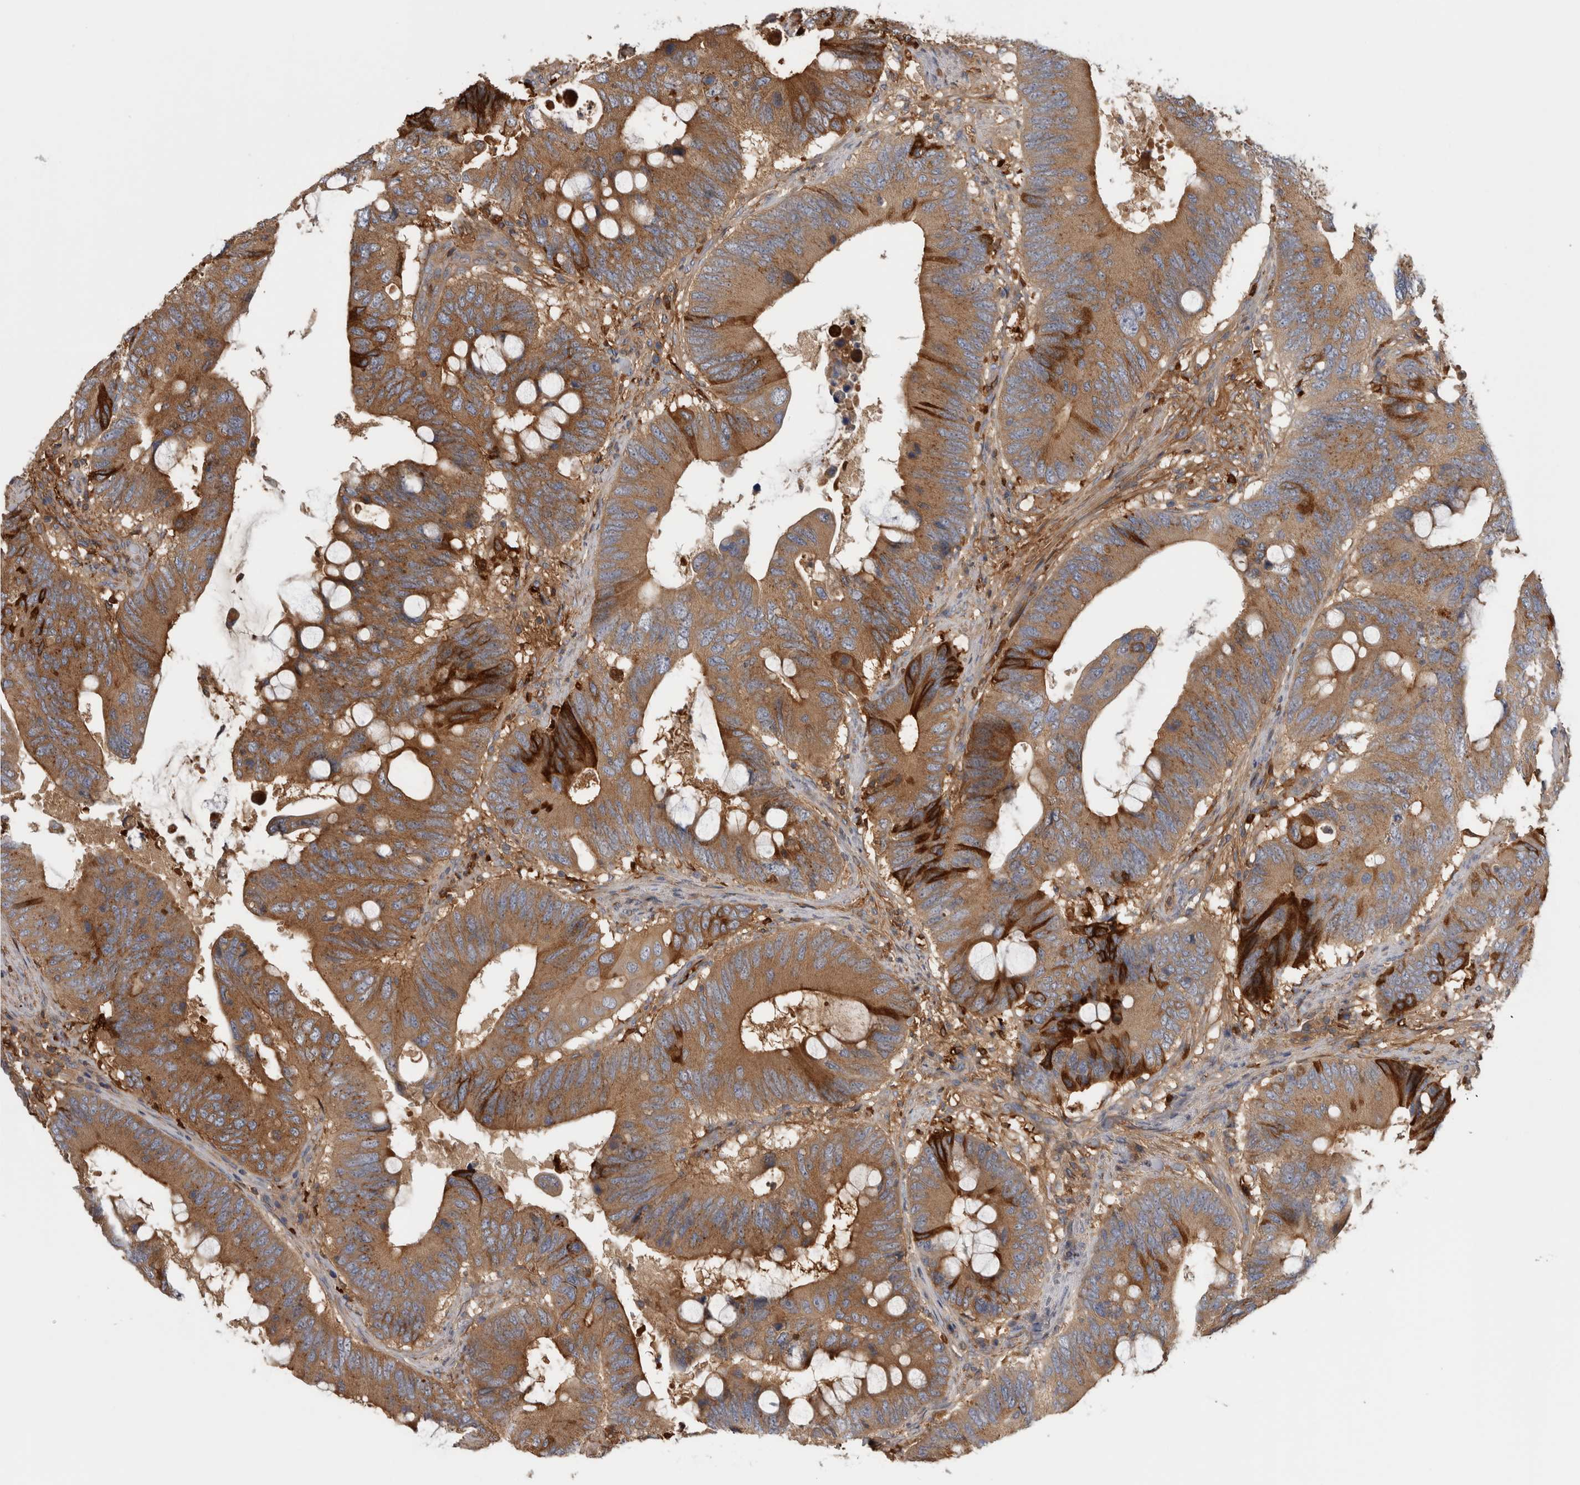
{"staining": {"intensity": "moderate", "quantity": ">75%", "location": "cytoplasmic/membranous"}, "tissue": "colorectal cancer", "cell_type": "Tumor cells", "image_type": "cancer", "snomed": [{"axis": "morphology", "description": "Adenocarcinoma, NOS"}, {"axis": "topography", "description": "Colon"}], "caption": "An image showing moderate cytoplasmic/membranous positivity in about >75% of tumor cells in adenocarcinoma (colorectal), as visualized by brown immunohistochemical staining.", "gene": "TBCE", "patient": {"sex": "male", "age": 71}}